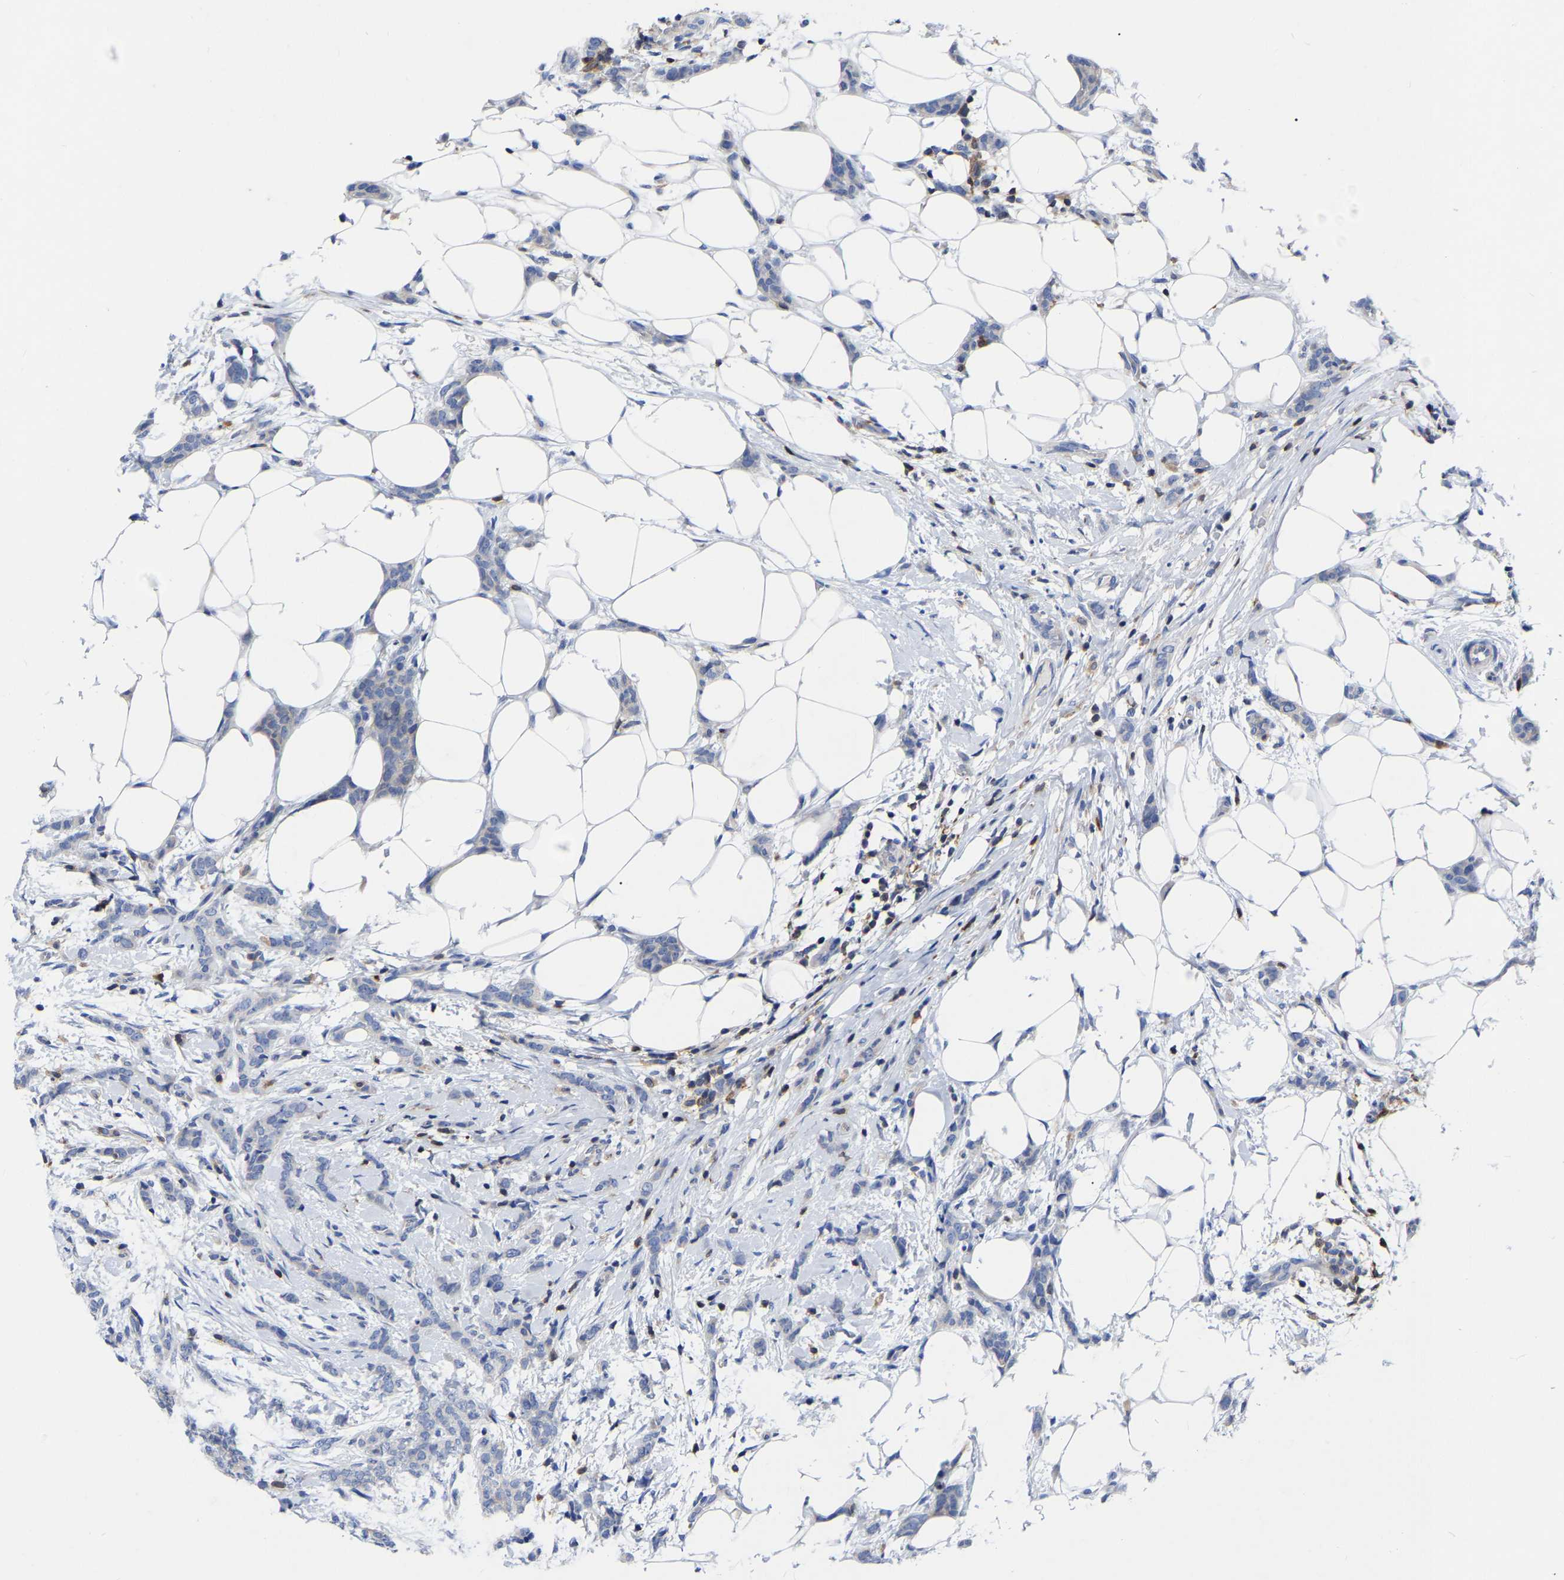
{"staining": {"intensity": "negative", "quantity": "none", "location": "none"}, "tissue": "breast cancer", "cell_type": "Tumor cells", "image_type": "cancer", "snomed": [{"axis": "morphology", "description": "Lobular carcinoma"}, {"axis": "topography", "description": "Skin"}, {"axis": "topography", "description": "Breast"}], "caption": "High magnification brightfield microscopy of breast lobular carcinoma stained with DAB (brown) and counterstained with hematoxylin (blue): tumor cells show no significant positivity. (DAB immunohistochemistry with hematoxylin counter stain).", "gene": "PTPN7", "patient": {"sex": "female", "age": 46}}